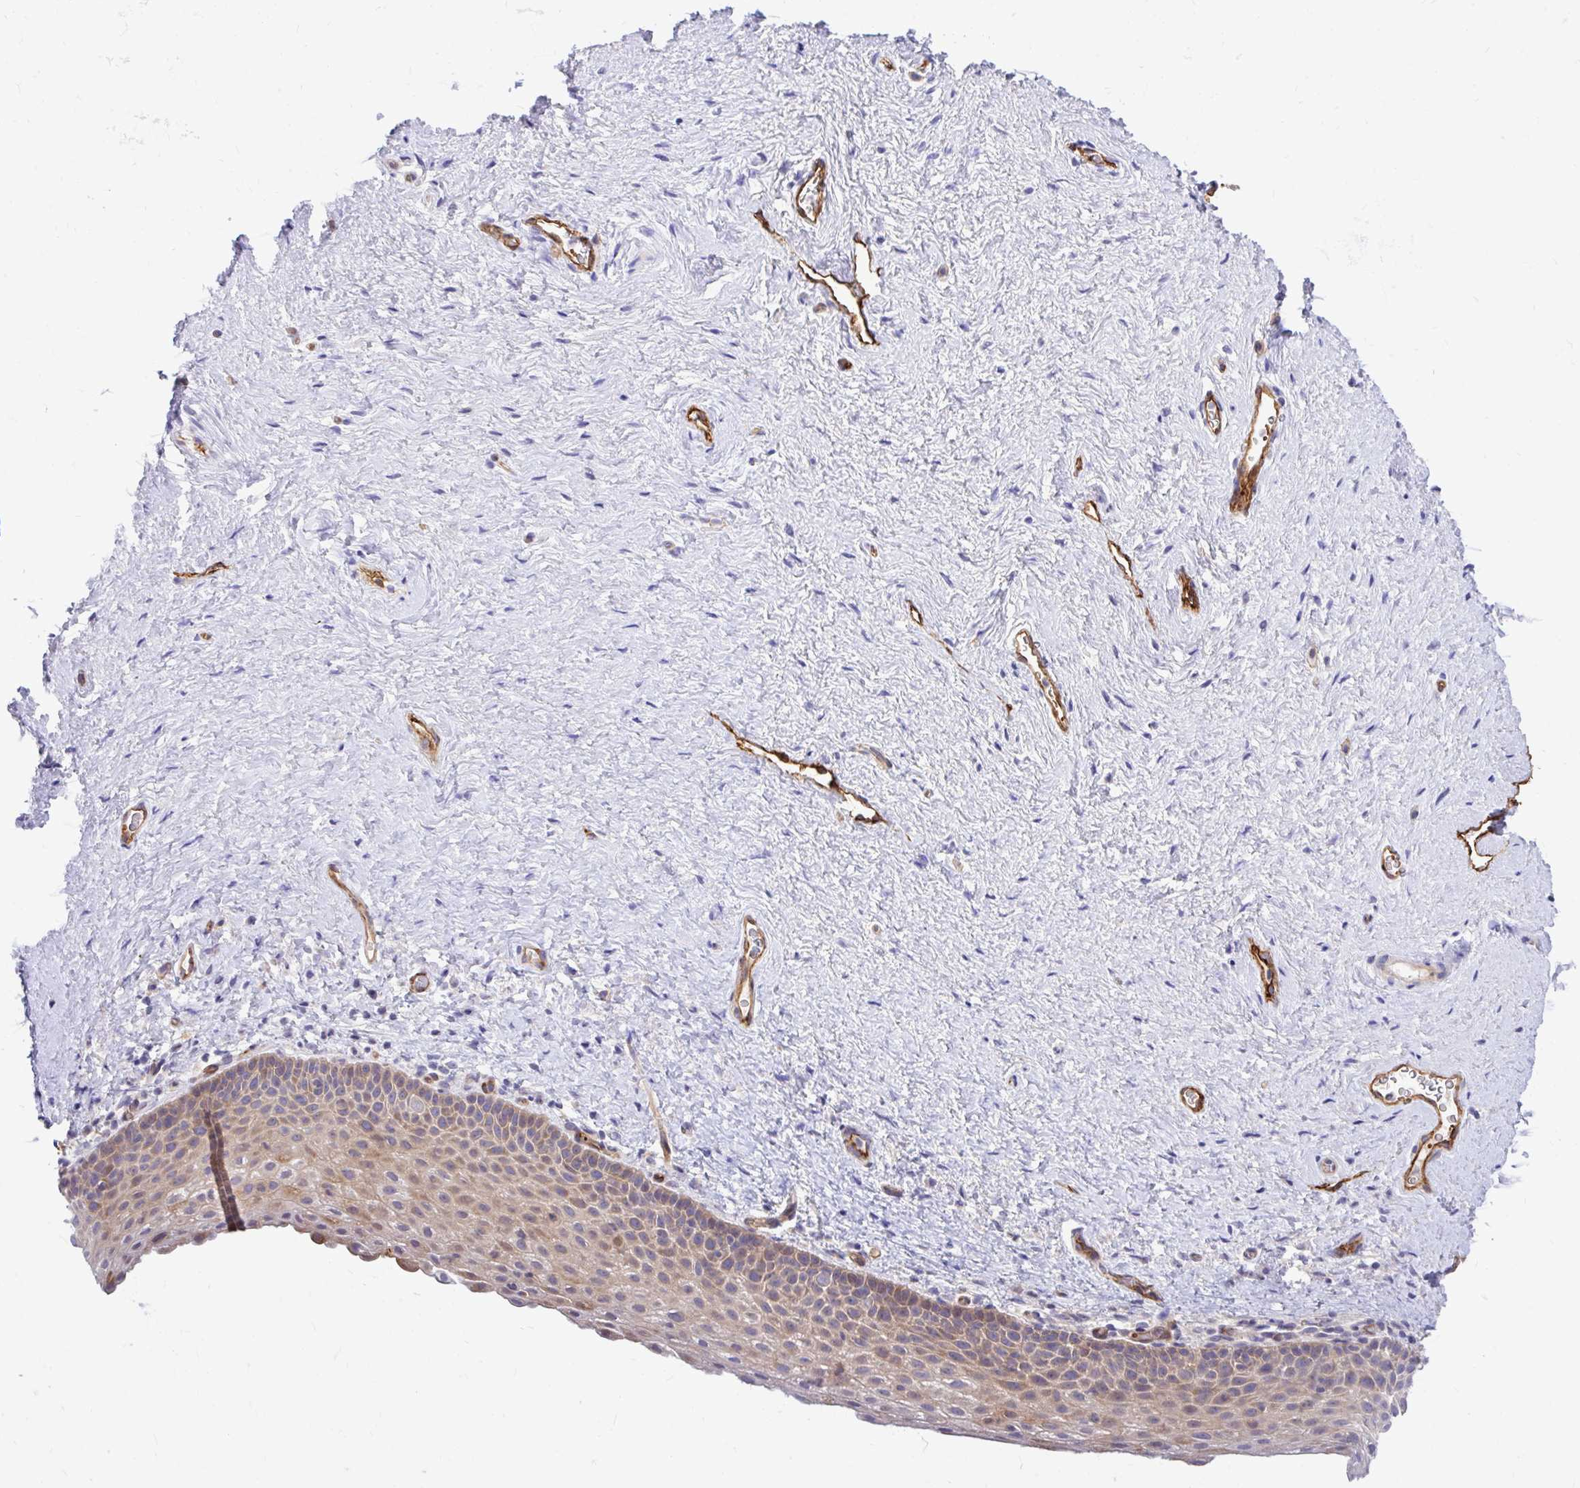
{"staining": {"intensity": "moderate", "quantity": "<25%", "location": "cytoplasmic/membranous"}, "tissue": "vagina", "cell_type": "Squamous epithelial cells", "image_type": "normal", "snomed": [{"axis": "morphology", "description": "Normal tissue, NOS"}, {"axis": "topography", "description": "Vagina"}], "caption": "Human vagina stained for a protein (brown) exhibits moderate cytoplasmic/membranous positive staining in about <25% of squamous epithelial cells.", "gene": "ESPNL", "patient": {"sex": "female", "age": 61}}